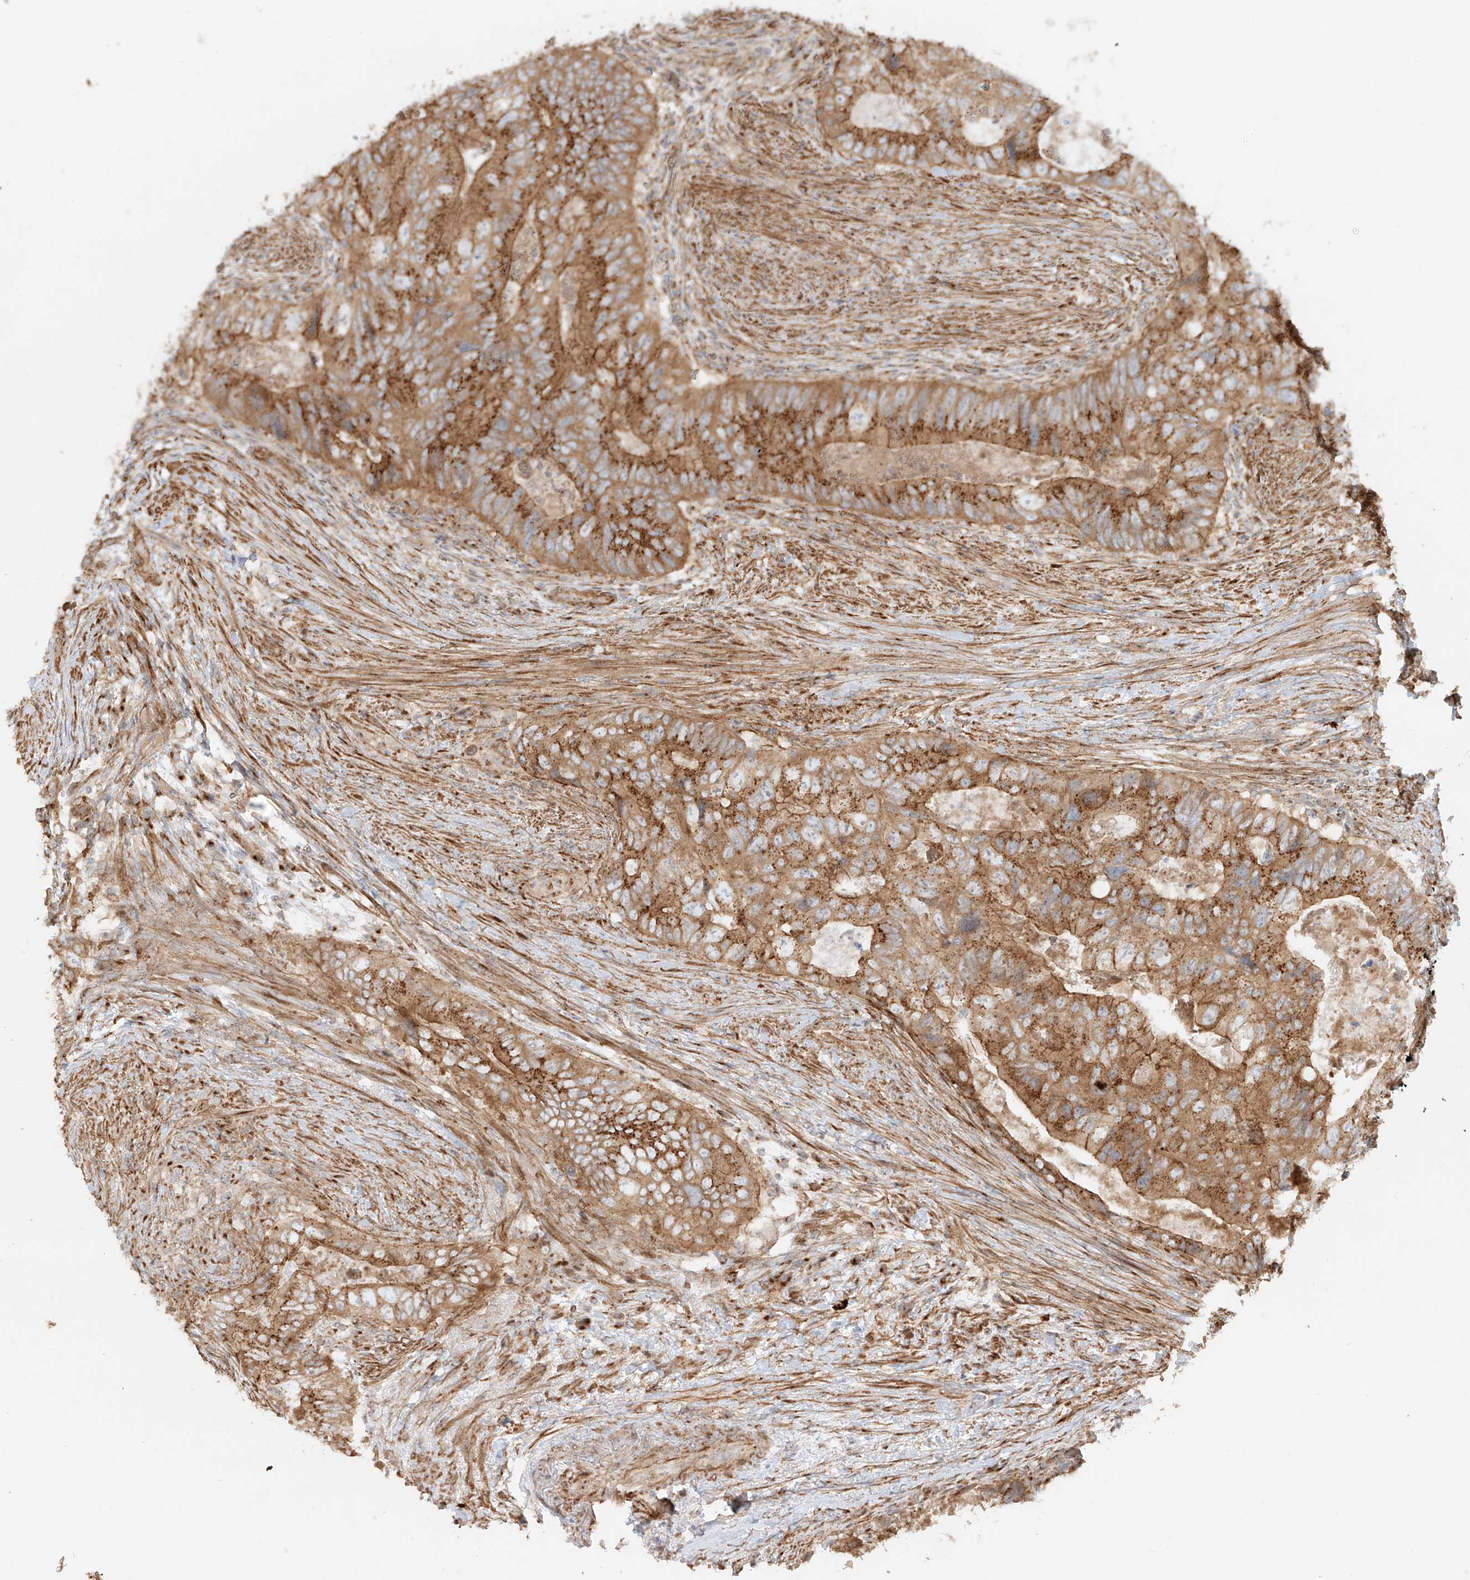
{"staining": {"intensity": "moderate", "quantity": ">75%", "location": "cytoplasmic/membranous"}, "tissue": "colorectal cancer", "cell_type": "Tumor cells", "image_type": "cancer", "snomed": [{"axis": "morphology", "description": "Adenocarcinoma, NOS"}, {"axis": "topography", "description": "Rectum"}], "caption": "The photomicrograph shows staining of colorectal cancer (adenocarcinoma), revealing moderate cytoplasmic/membranous protein staining (brown color) within tumor cells.", "gene": "ZNF287", "patient": {"sex": "male", "age": 63}}